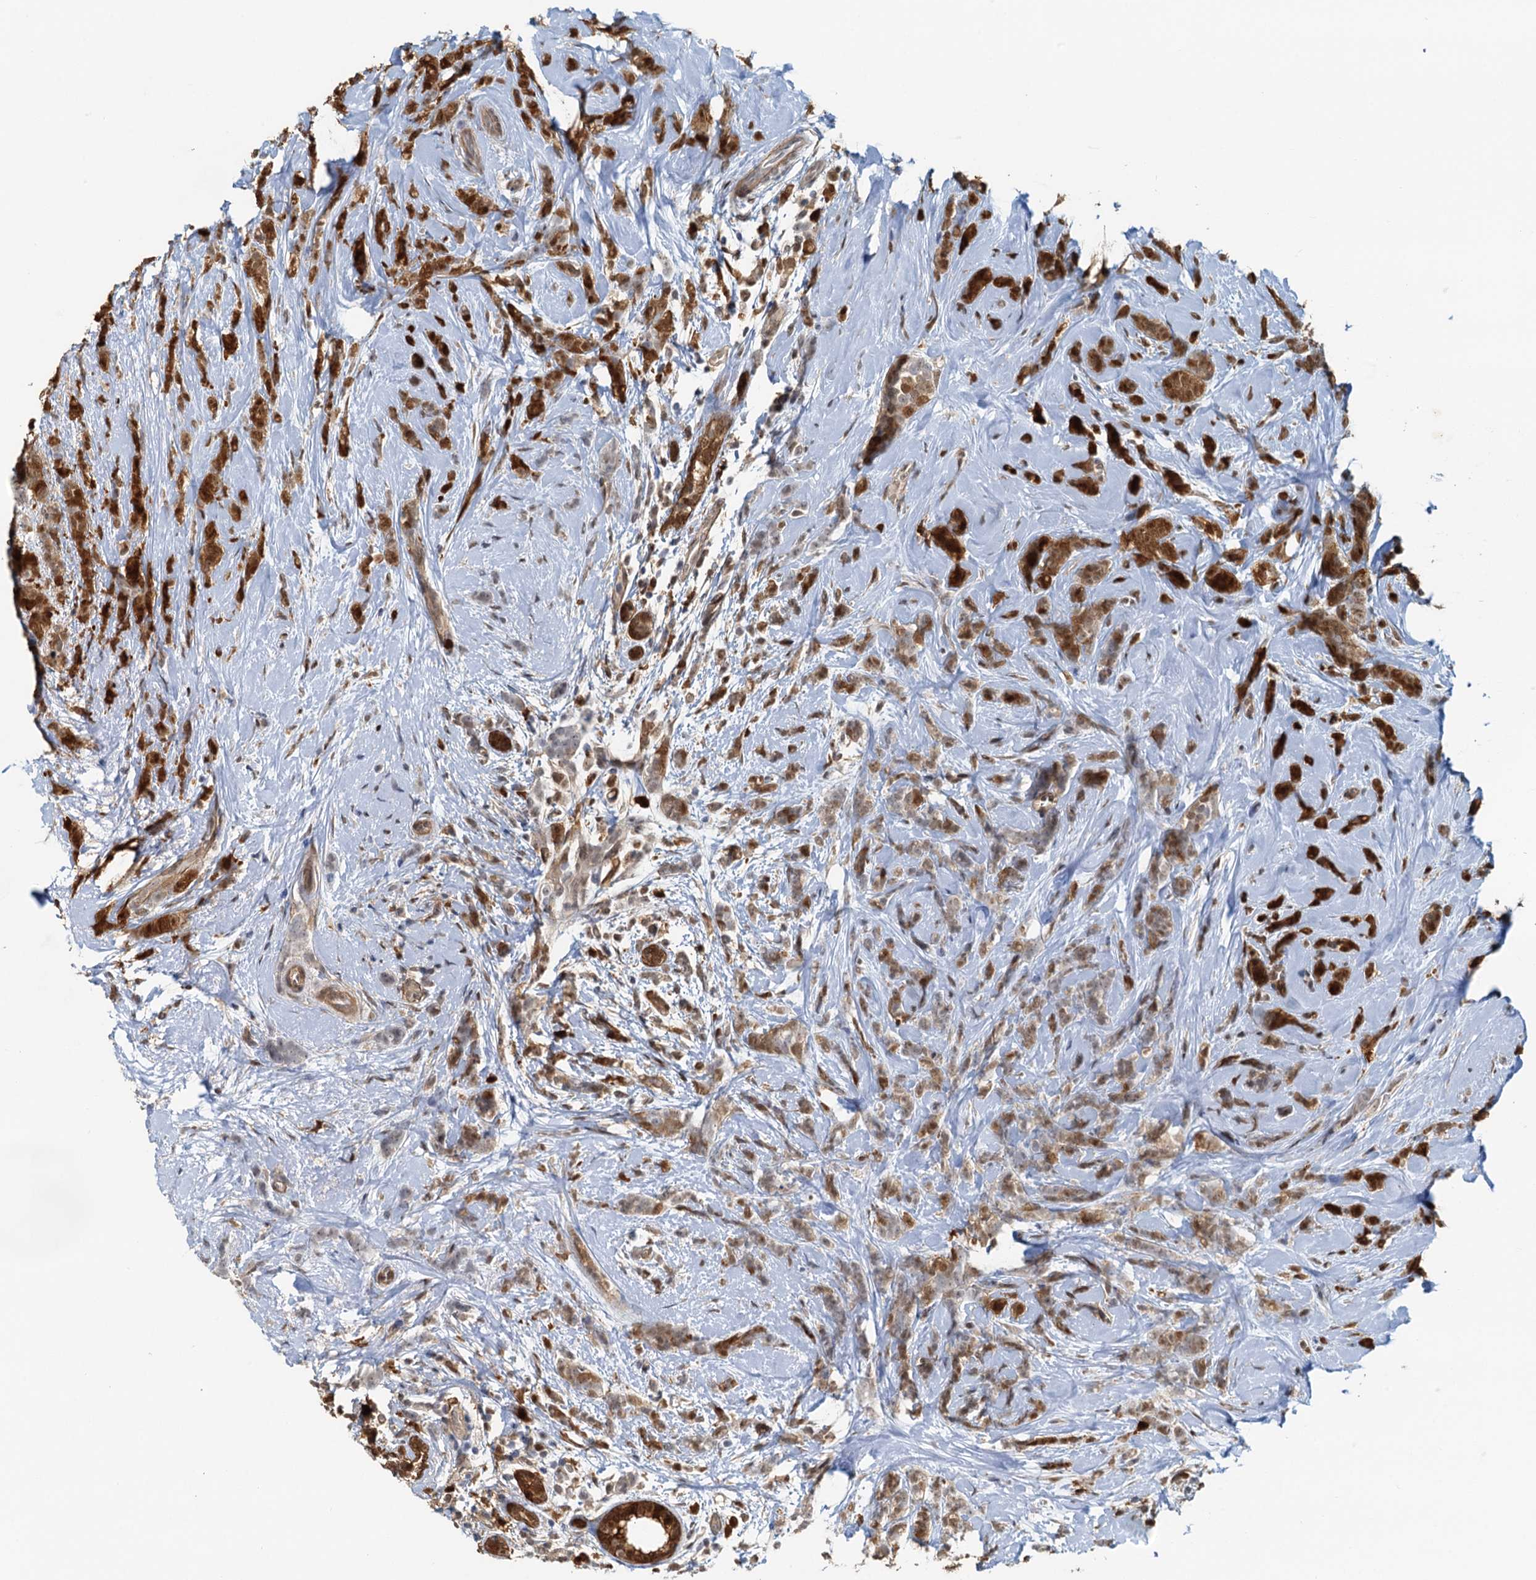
{"staining": {"intensity": "moderate", "quantity": ">75%", "location": "cytoplasmic/membranous,nuclear"}, "tissue": "breast cancer", "cell_type": "Tumor cells", "image_type": "cancer", "snomed": [{"axis": "morphology", "description": "Lobular carcinoma"}, {"axis": "topography", "description": "Breast"}], "caption": "Immunohistochemical staining of human breast cancer displays moderate cytoplasmic/membranous and nuclear protein expression in about >75% of tumor cells.", "gene": "SPINDOC", "patient": {"sex": "female", "age": 58}}